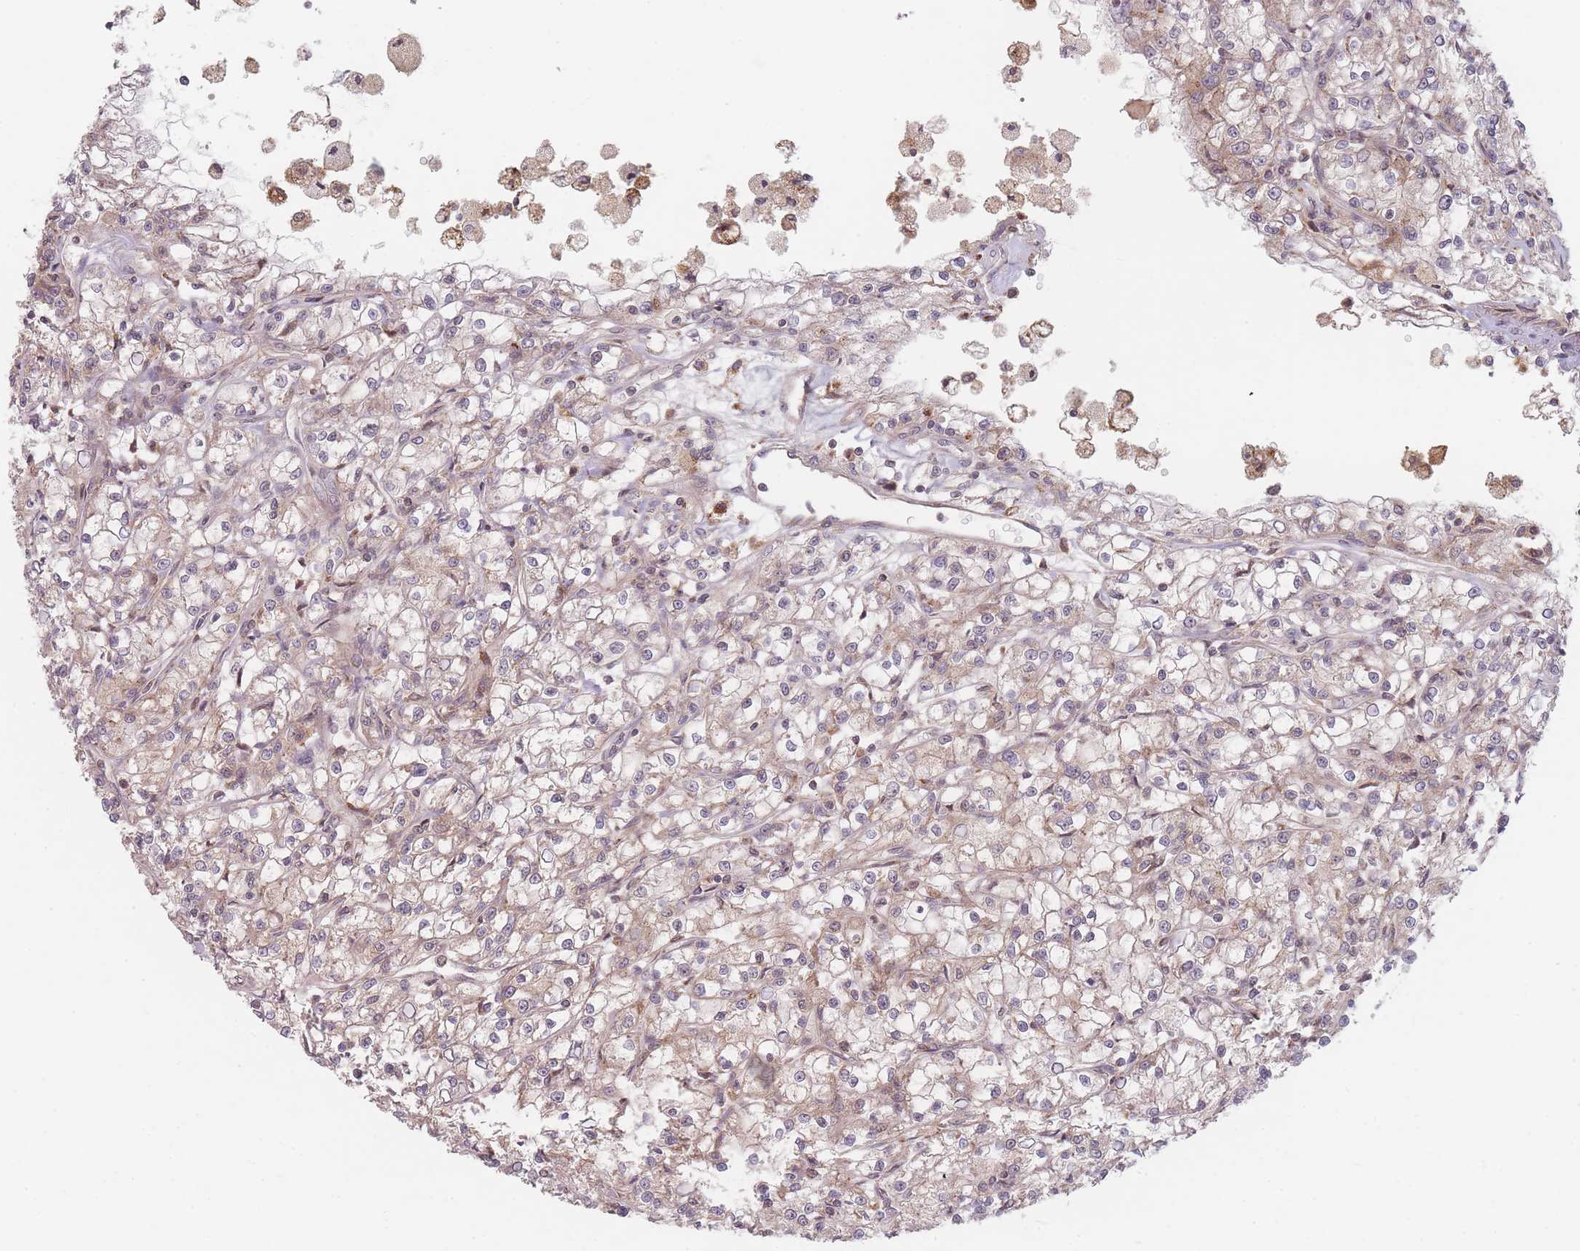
{"staining": {"intensity": "weak", "quantity": "<25%", "location": "cytoplasmic/membranous"}, "tissue": "renal cancer", "cell_type": "Tumor cells", "image_type": "cancer", "snomed": [{"axis": "morphology", "description": "Adenocarcinoma, NOS"}, {"axis": "topography", "description": "Kidney"}], "caption": "Immunohistochemical staining of human renal cancer reveals no significant staining in tumor cells. Nuclei are stained in blue.", "gene": "RADX", "patient": {"sex": "female", "age": 59}}